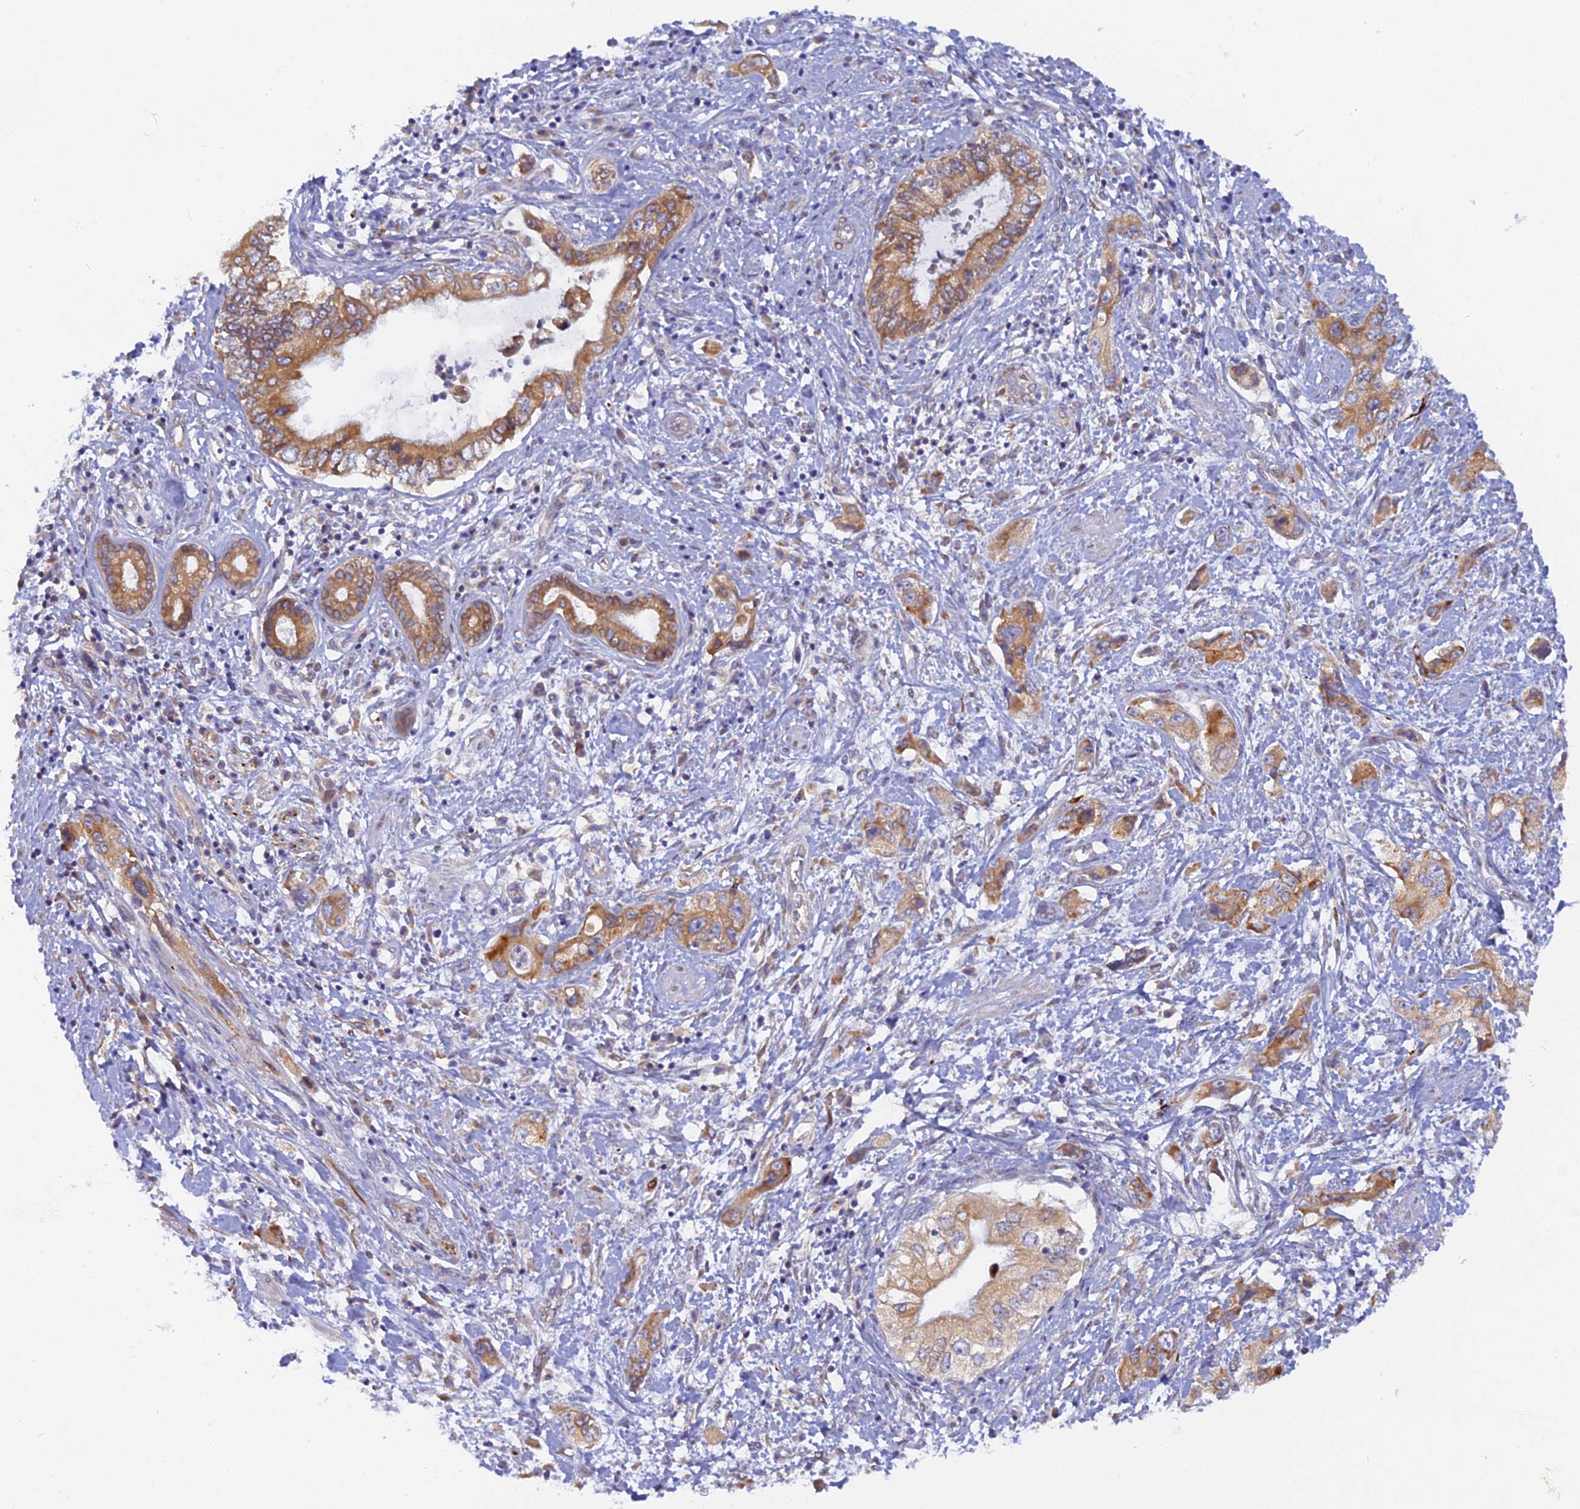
{"staining": {"intensity": "moderate", "quantity": ">75%", "location": "cytoplasmic/membranous"}, "tissue": "pancreatic cancer", "cell_type": "Tumor cells", "image_type": "cancer", "snomed": [{"axis": "morphology", "description": "Adenocarcinoma, NOS"}, {"axis": "topography", "description": "Pancreas"}], "caption": "Adenocarcinoma (pancreatic) was stained to show a protein in brown. There is medium levels of moderate cytoplasmic/membranous staining in approximately >75% of tumor cells. (Stains: DAB in brown, nuclei in blue, Microscopy: brightfield microscopy at high magnification).", "gene": "TLCD1", "patient": {"sex": "female", "age": 73}}